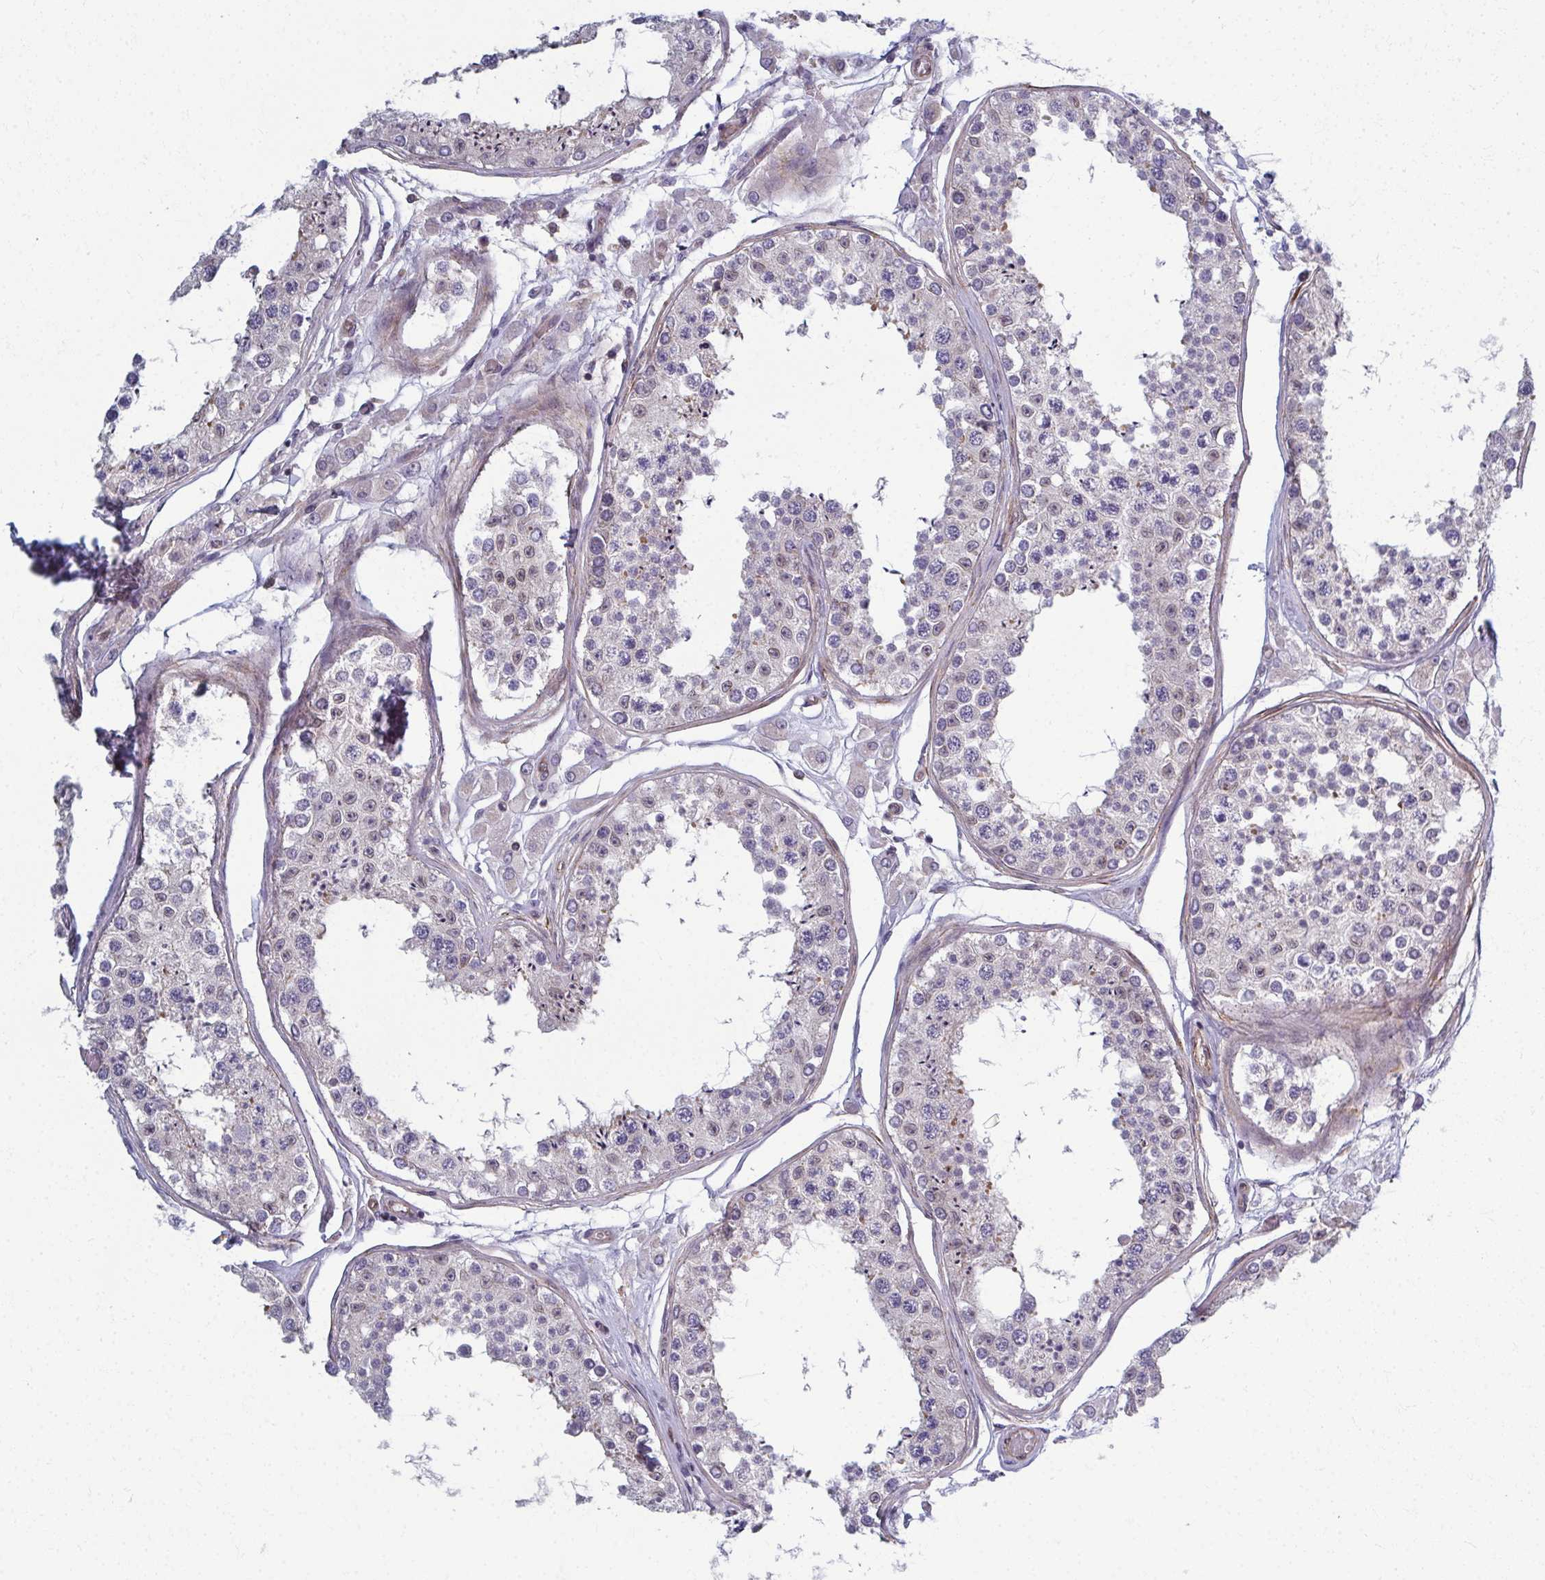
{"staining": {"intensity": "weak", "quantity": "<25%", "location": "cytoplasmic/membranous"}, "tissue": "testis", "cell_type": "Cells in seminiferous ducts", "image_type": "normal", "snomed": [{"axis": "morphology", "description": "Normal tissue, NOS"}, {"axis": "topography", "description": "Testis"}], "caption": "Immunohistochemistry micrograph of normal human testis stained for a protein (brown), which demonstrates no positivity in cells in seminiferous ducts.", "gene": "EID2B", "patient": {"sex": "male", "age": 25}}